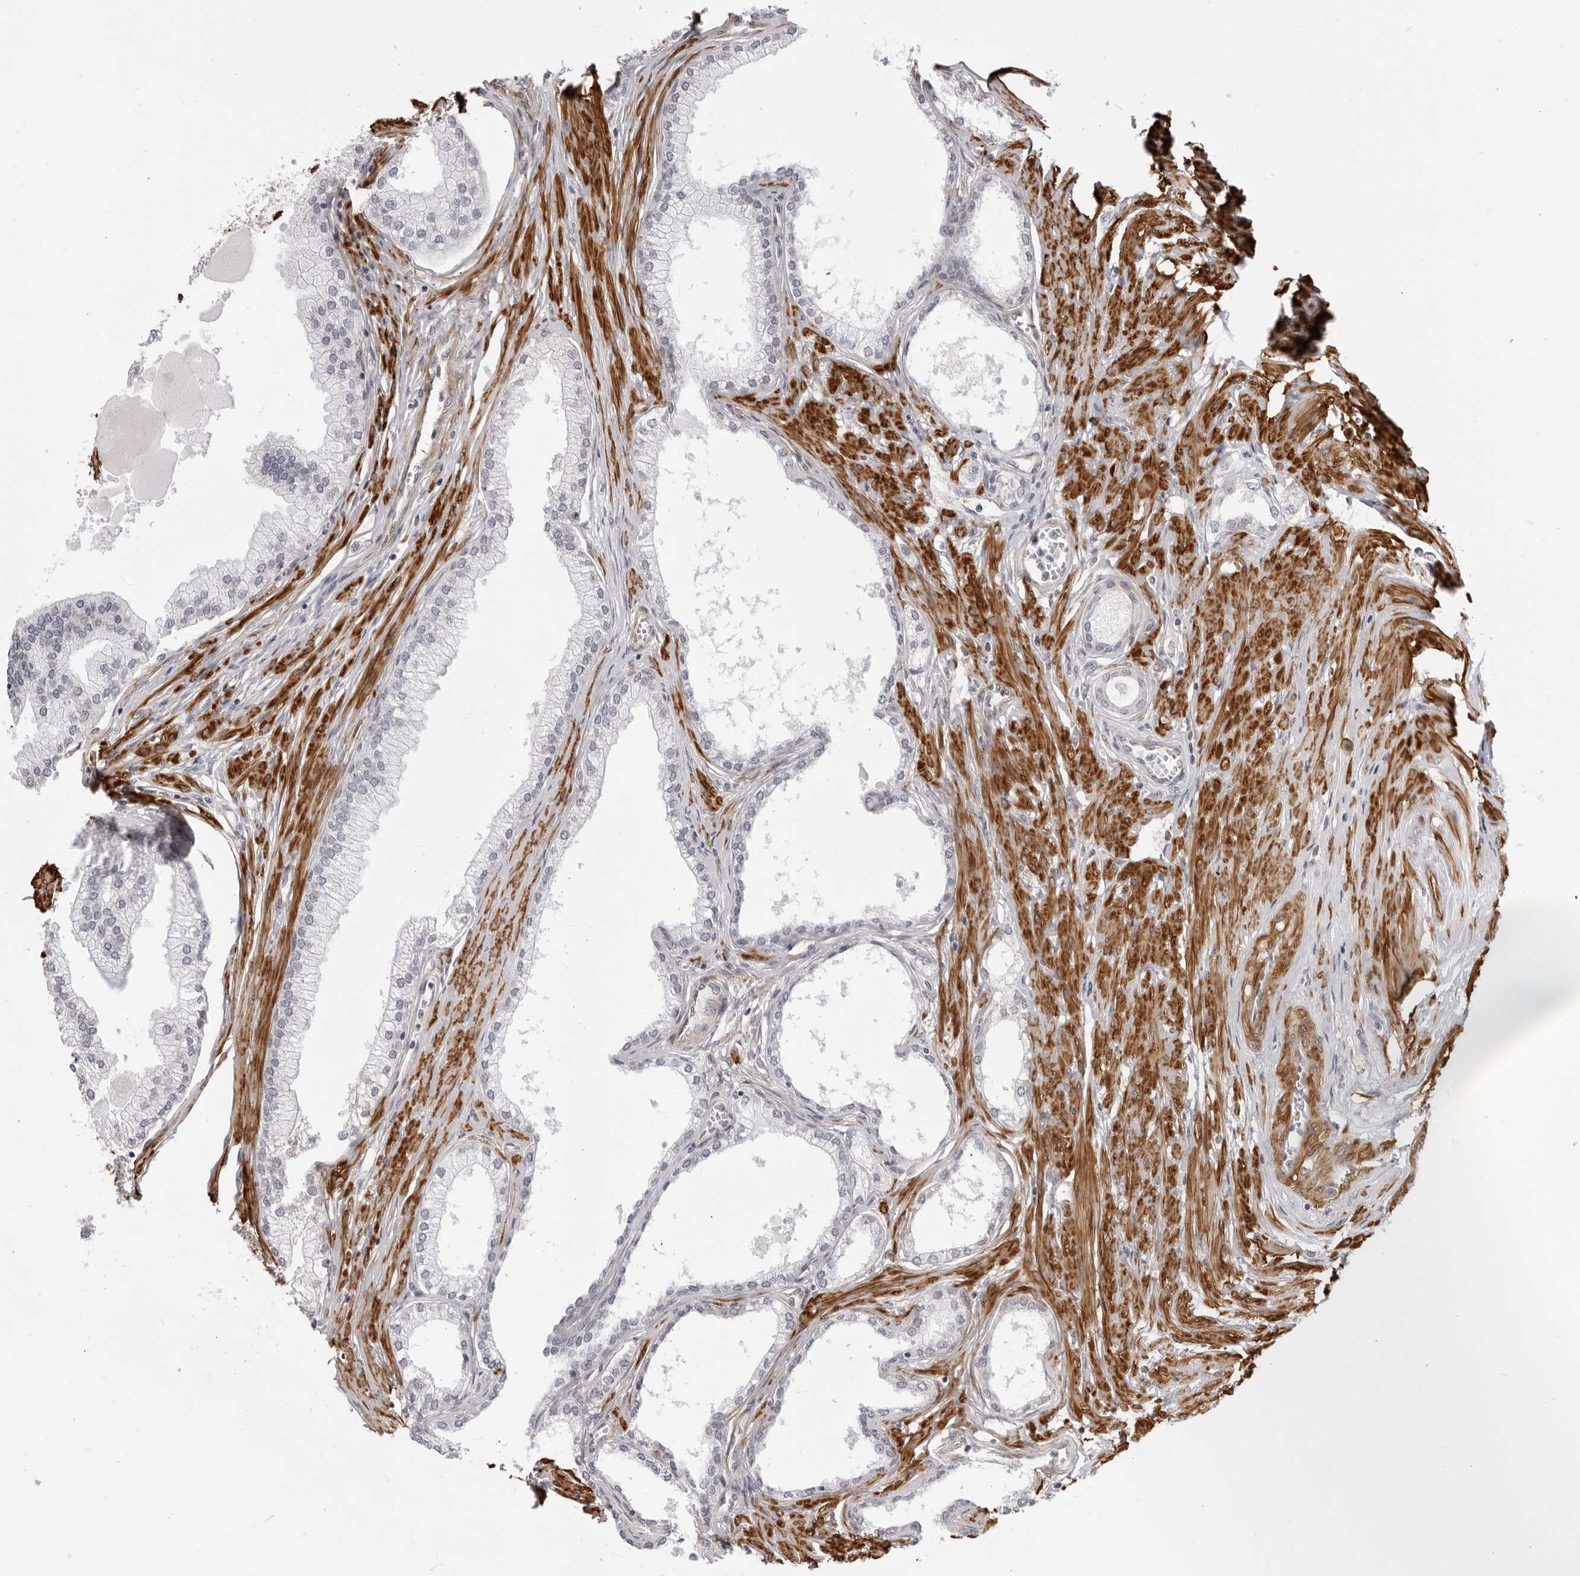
{"staining": {"intensity": "weak", "quantity": "25%-75%", "location": "cytoplasmic/membranous"}, "tissue": "prostate", "cell_type": "Glandular cells", "image_type": "normal", "snomed": [{"axis": "morphology", "description": "Normal tissue, NOS"}, {"axis": "morphology", "description": "Urothelial carcinoma, Low grade"}, {"axis": "topography", "description": "Urinary bladder"}, {"axis": "topography", "description": "Prostate"}], "caption": "DAB immunohistochemical staining of normal human prostate demonstrates weak cytoplasmic/membranous protein positivity in about 25%-75% of glandular cells.", "gene": "SRGAP2", "patient": {"sex": "male", "age": 60}}